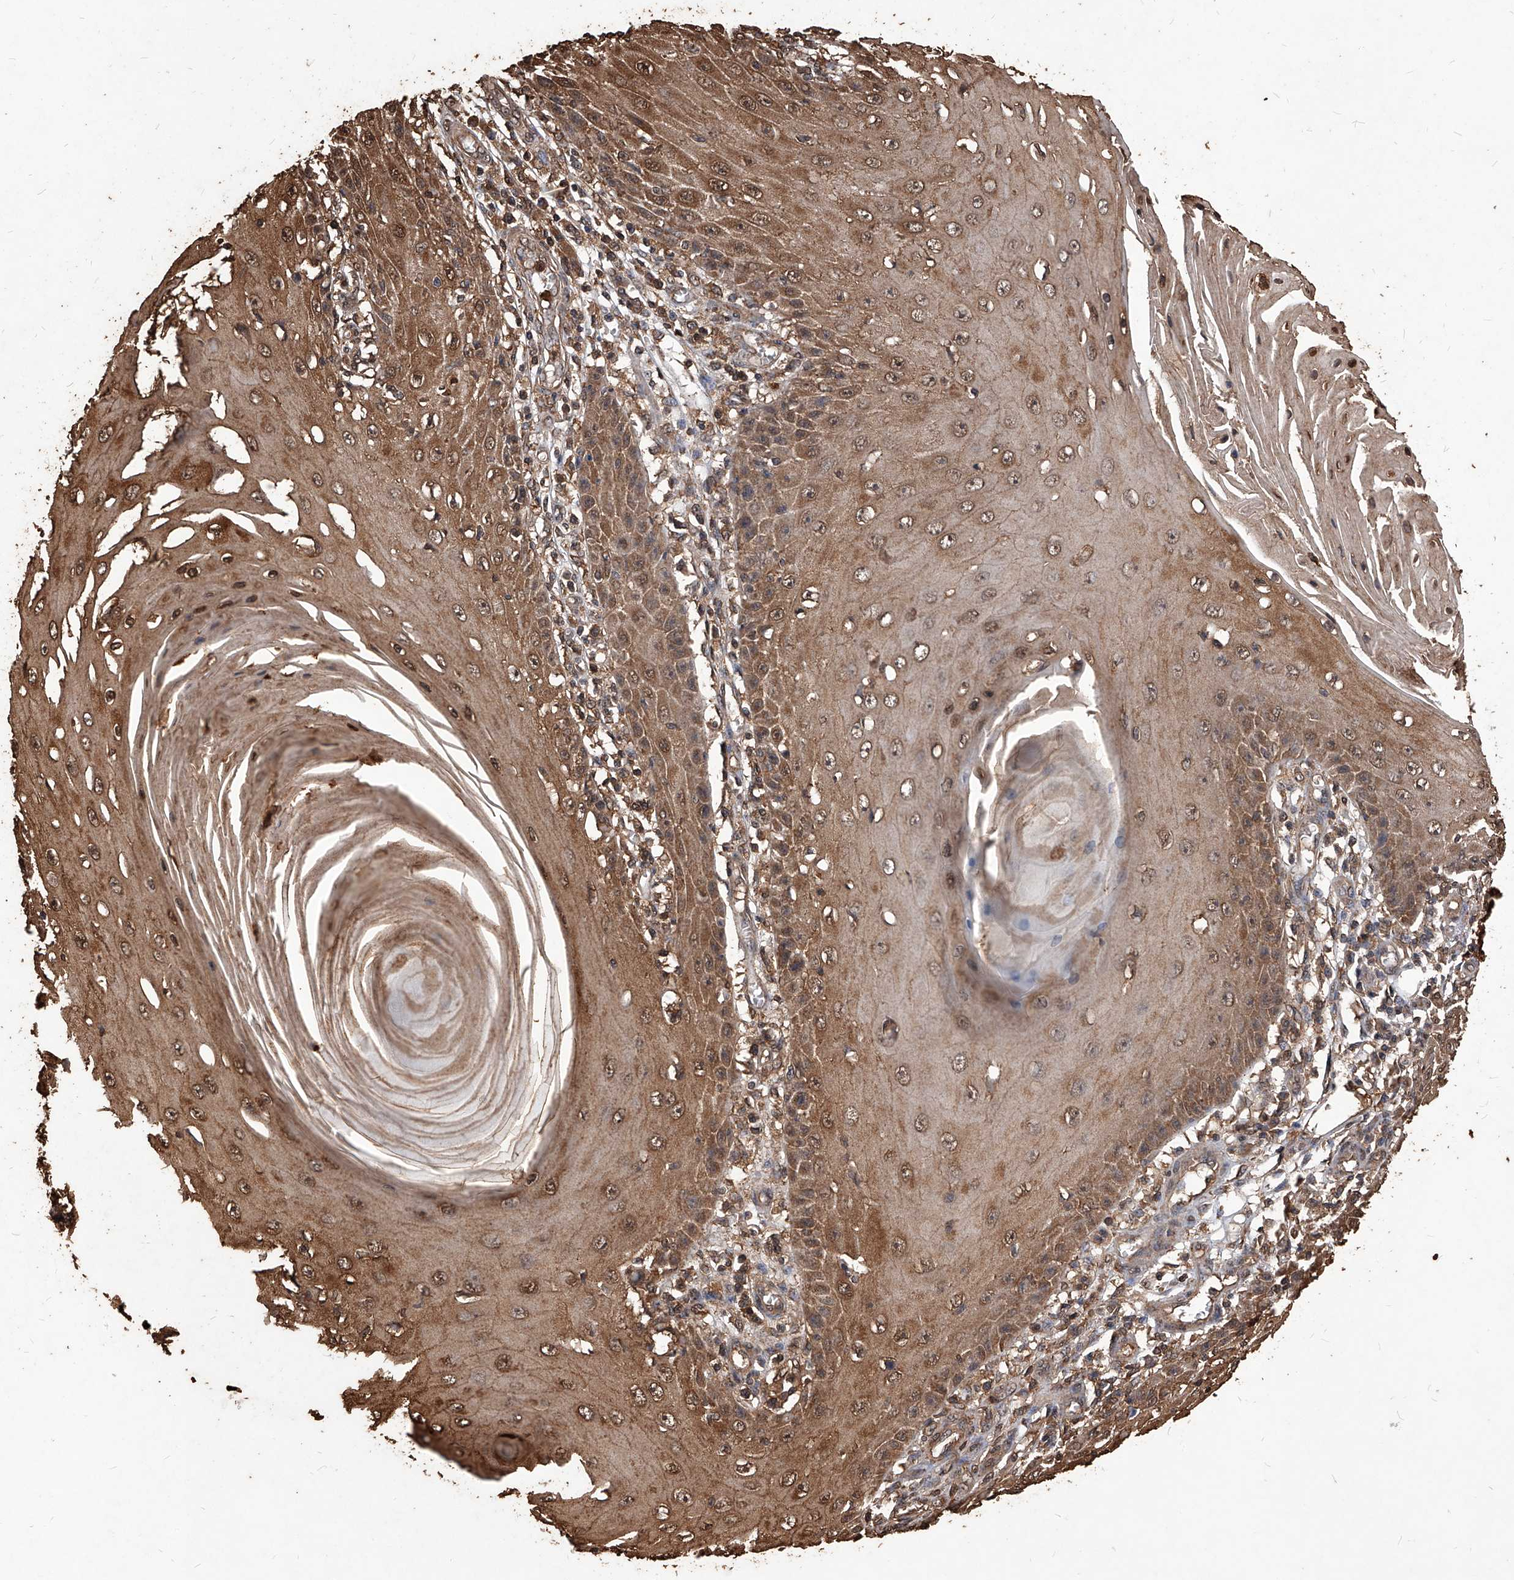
{"staining": {"intensity": "moderate", "quantity": ">75%", "location": "cytoplasmic/membranous,nuclear"}, "tissue": "skin cancer", "cell_type": "Tumor cells", "image_type": "cancer", "snomed": [{"axis": "morphology", "description": "Squamous cell carcinoma, NOS"}, {"axis": "topography", "description": "Skin"}], "caption": "Protein staining of skin cancer tissue displays moderate cytoplasmic/membranous and nuclear expression in approximately >75% of tumor cells. (brown staining indicates protein expression, while blue staining denotes nuclei).", "gene": "UCP2", "patient": {"sex": "female", "age": 73}}